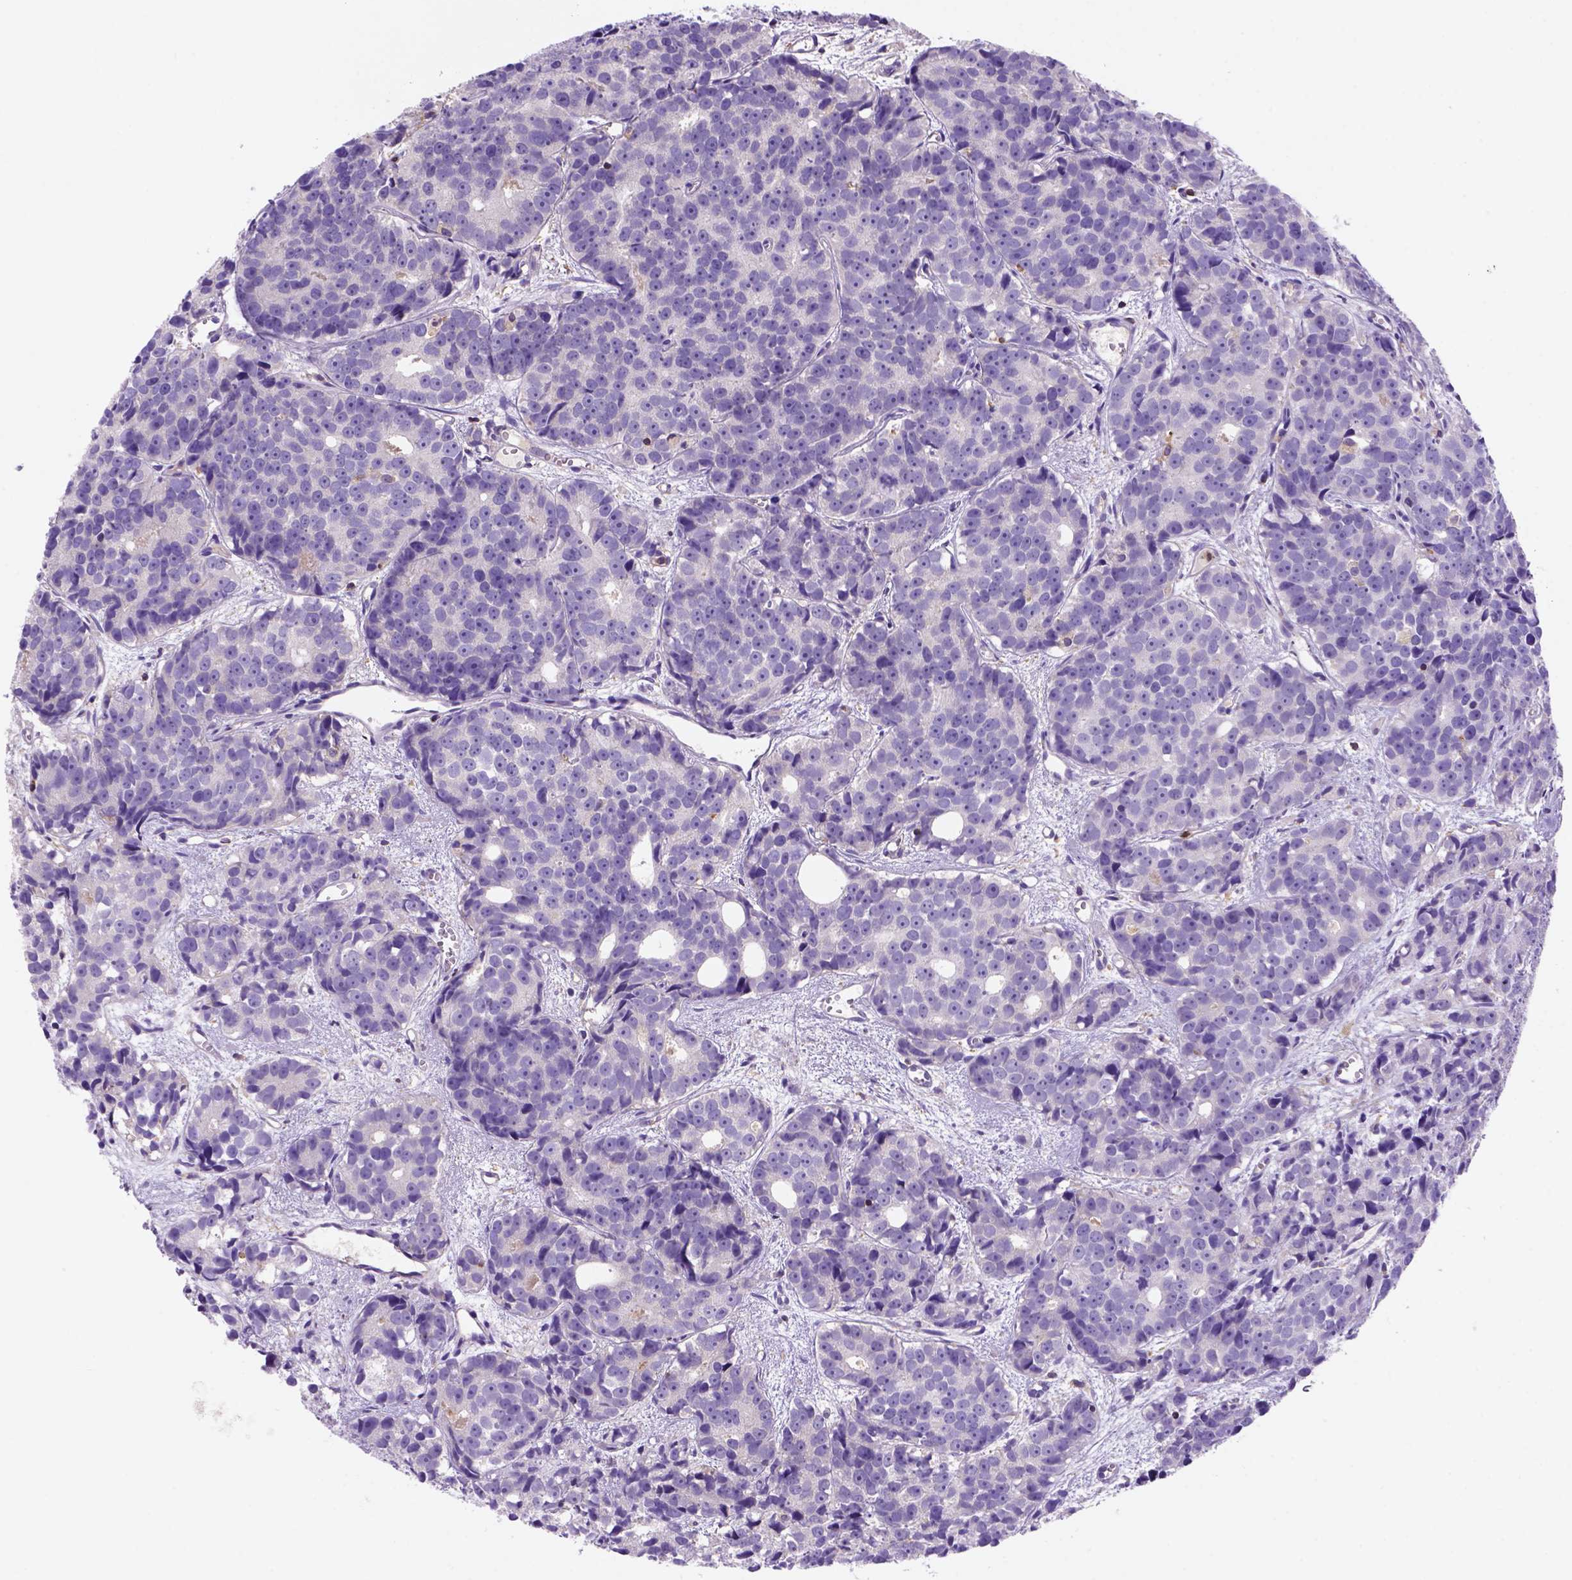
{"staining": {"intensity": "negative", "quantity": "none", "location": "none"}, "tissue": "prostate cancer", "cell_type": "Tumor cells", "image_type": "cancer", "snomed": [{"axis": "morphology", "description": "Adenocarcinoma, High grade"}, {"axis": "topography", "description": "Prostate"}], "caption": "Histopathology image shows no significant protein staining in tumor cells of adenocarcinoma (high-grade) (prostate).", "gene": "INPP5D", "patient": {"sex": "male", "age": 77}}